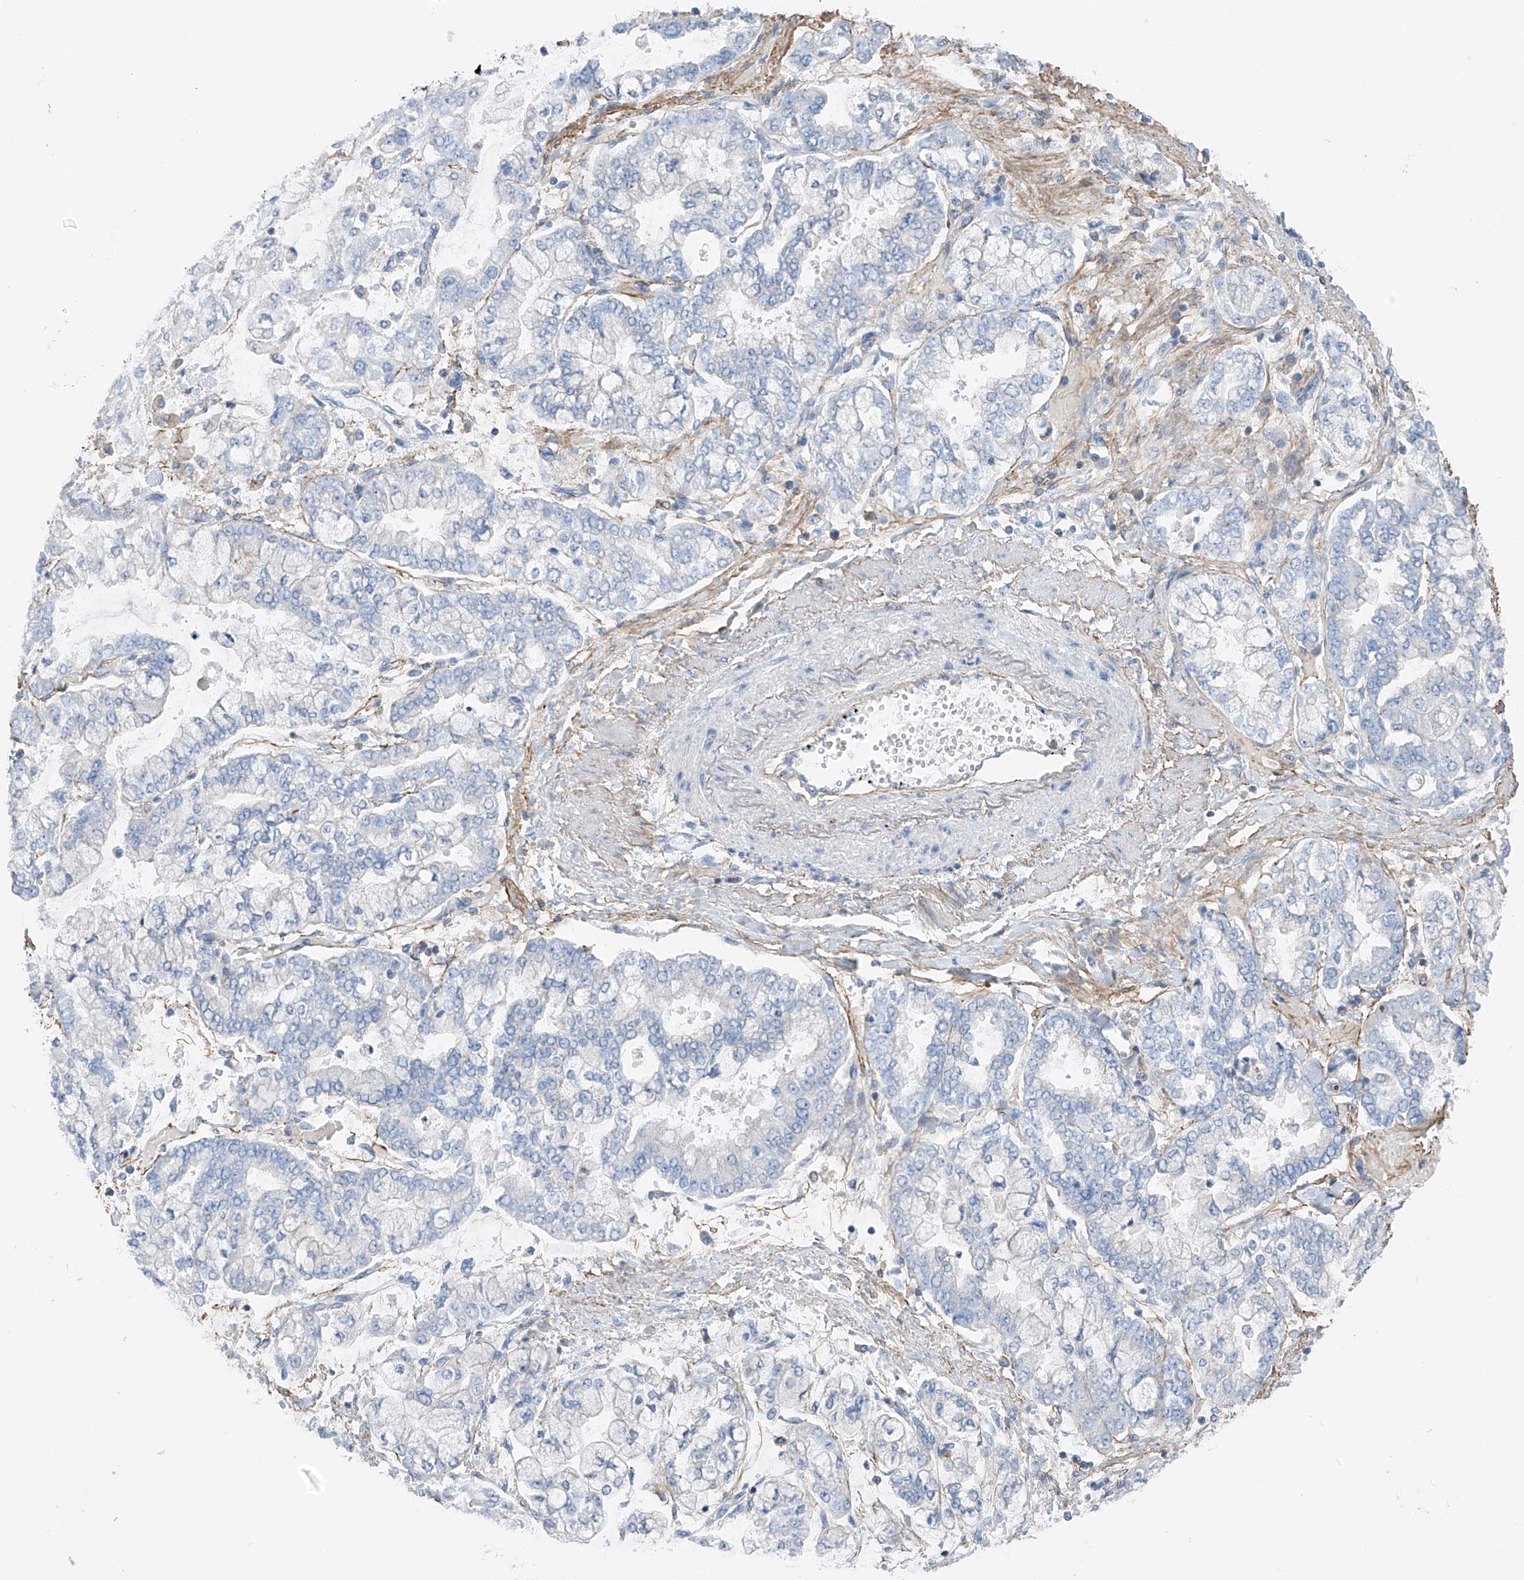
{"staining": {"intensity": "negative", "quantity": "none", "location": "none"}, "tissue": "stomach cancer", "cell_type": "Tumor cells", "image_type": "cancer", "snomed": [{"axis": "morphology", "description": "Normal tissue, NOS"}, {"axis": "morphology", "description": "Adenocarcinoma, NOS"}, {"axis": "topography", "description": "Stomach, upper"}, {"axis": "topography", "description": "Stomach"}], "caption": "DAB (3,3'-diaminobenzidine) immunohistochemical staining of adenocarcinoma (stomach) exhibits no significant expression in tumor cells. The staining is performed using DAB (3,3'-diaminobenzidine) brown chromogen with nuclei counter-stained in using hematoxylin.", "gene": "NALCN", "patient": {"sex": "male", "age": 76}}